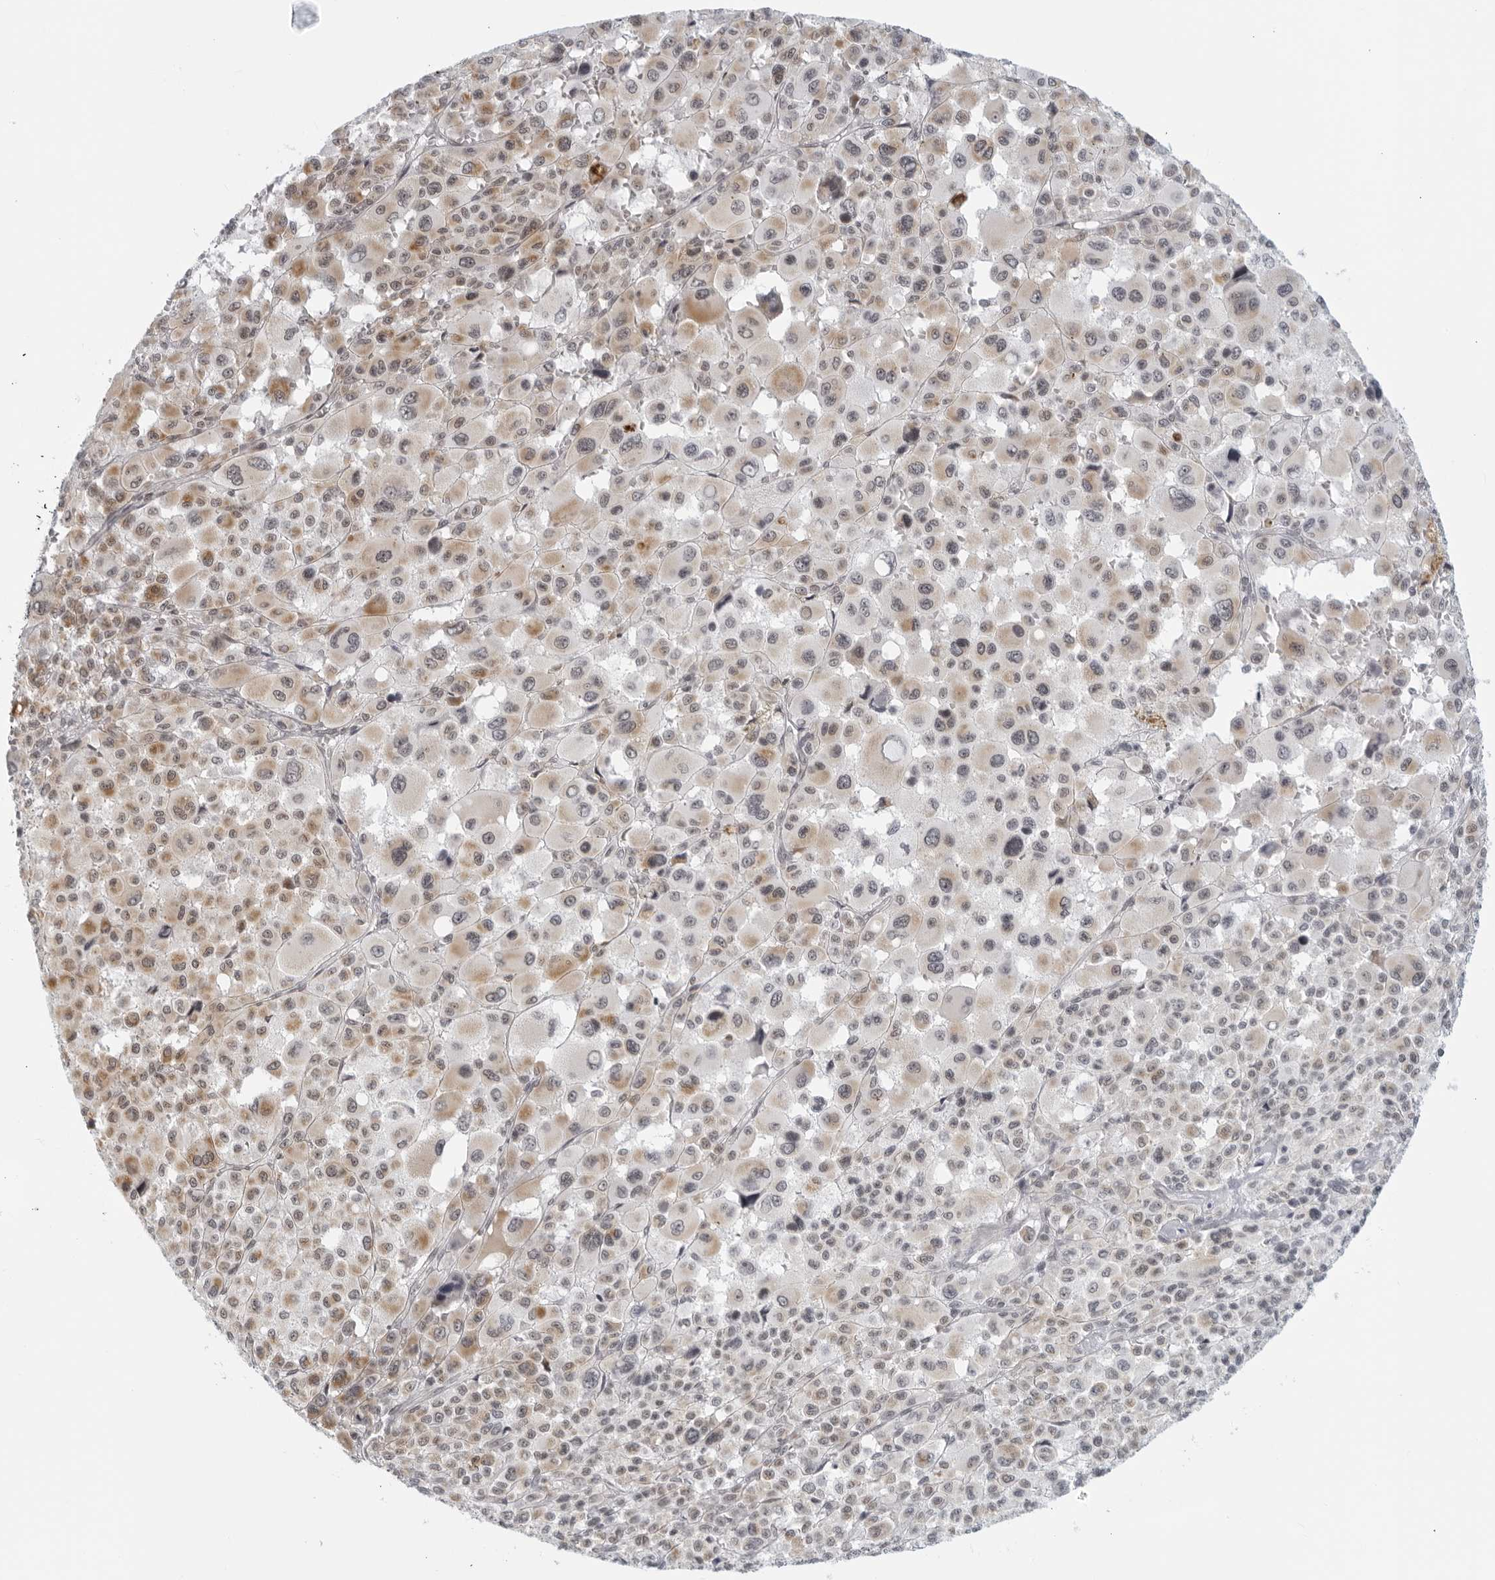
{"staining": {"intensity": "weak", "quantity": "25%-75%", "location": "cytoplasmic/membranous"}, "tissue": "melanoma", "cell_type": "Tumor cells", "image_type": "cancer", "snomed": [{"axis": "morphology", "description": "Malignant melanoma, Metastatic site"}, {"axis": "topography", "description": "Skin"}], "caption": "Protein expression analysis of melanoma displays weak cytoplasmic/membranous staining in about 25%-75% of tumor cells.", "gene": "RAB11FIP3", "patient": {"sex": "female", "age": 74}}